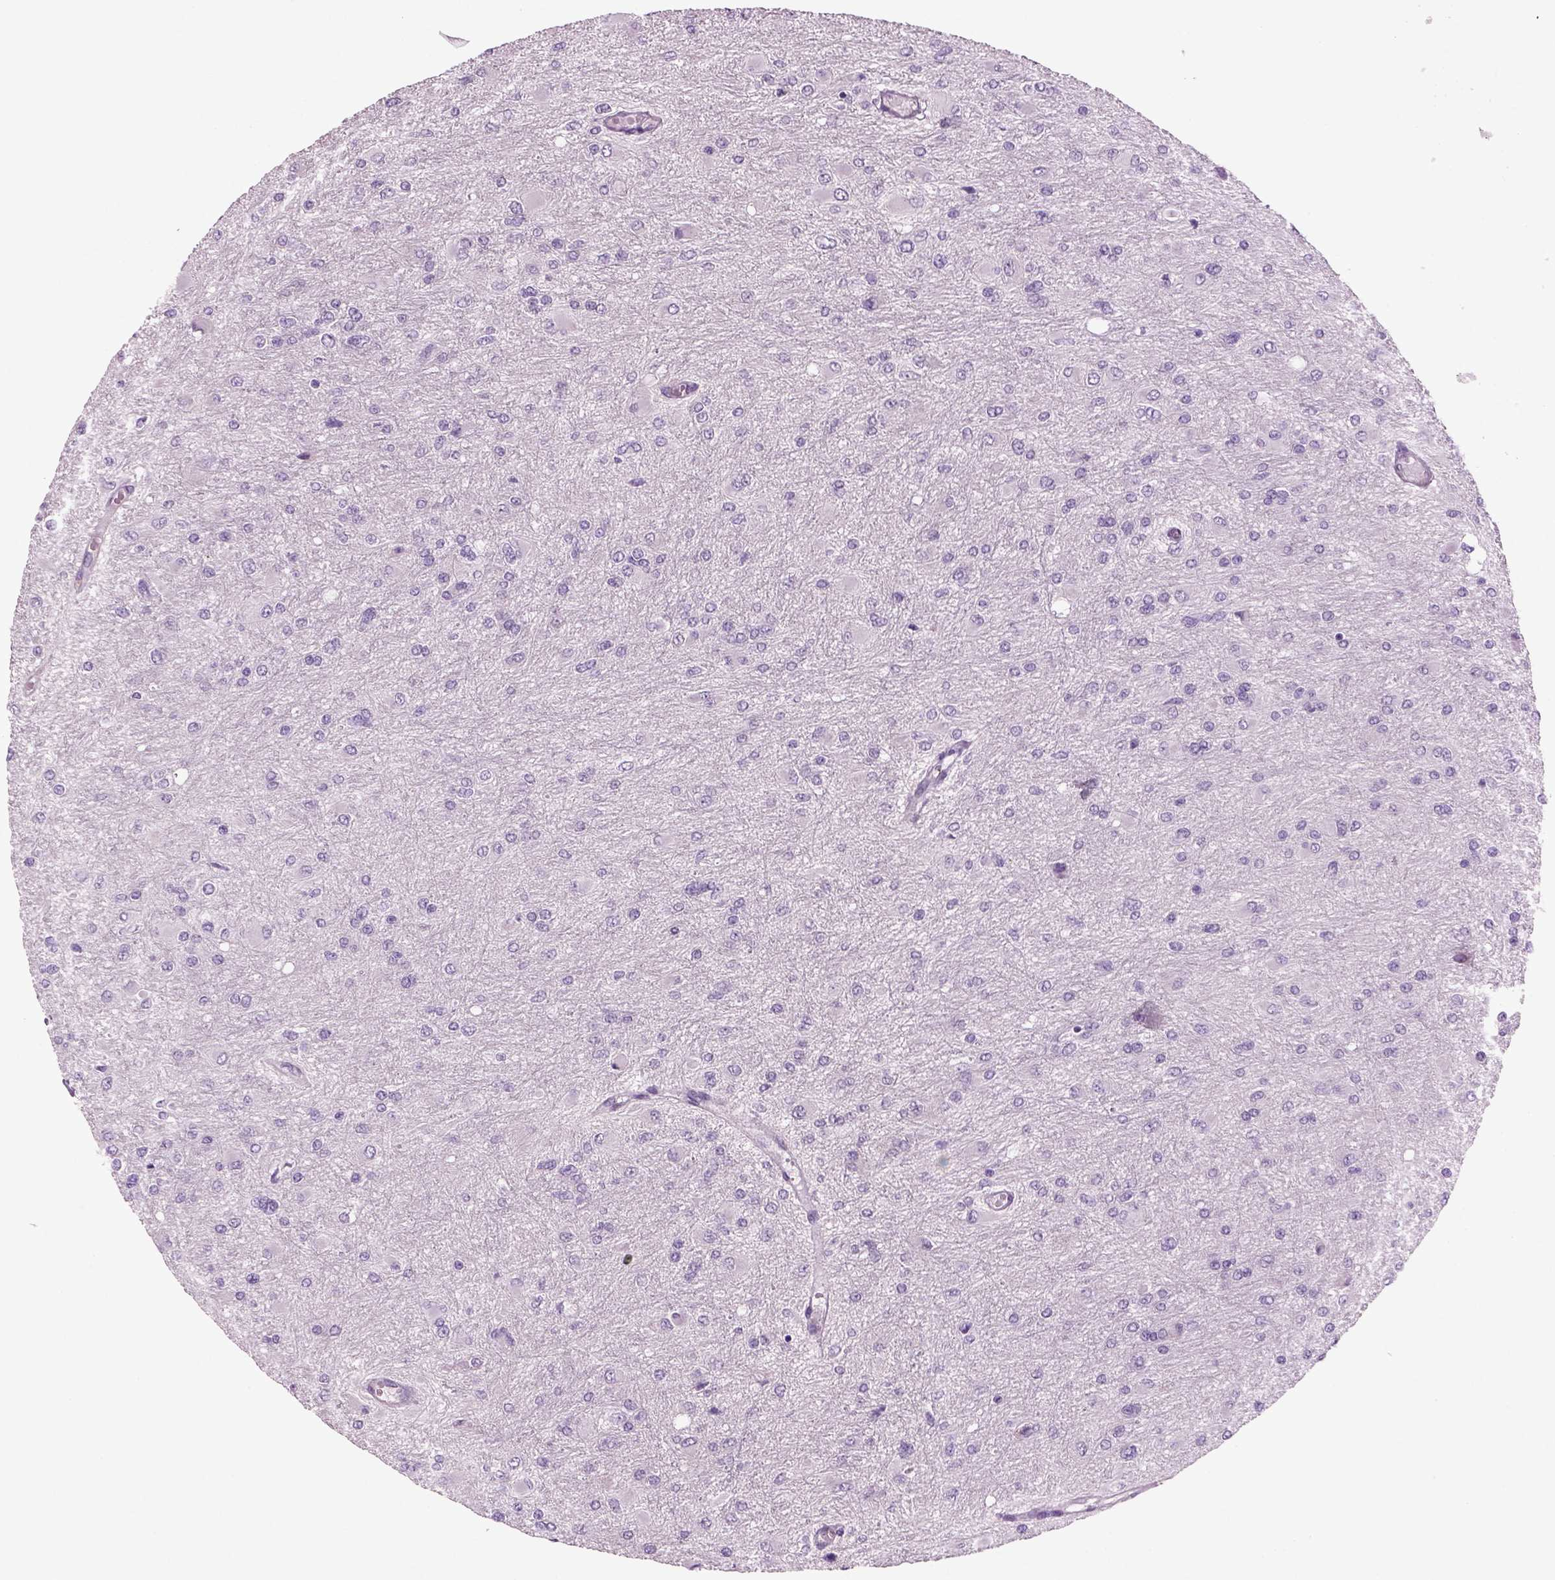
{"staining": {"intensity": "negative", "quantity": "none", "location": "none"}, "tissue": "glioma", "cell_type": "Tumor cells", "image_type": "cancer", "snomed": [{"axis": "morphology", "description": "Glioma, malignant, High grade"}, {"axis": "topography", "description": "Cerebral cortex"}], "caption": "DAB (3,3'-diaminobenzidine) immunohistochemical staining of glioma shows no significant positivity in tumor cells. Nuclei are stained in blue.", "gene": "COL9A2", "patient": {"sex": "female", "age": 36}}